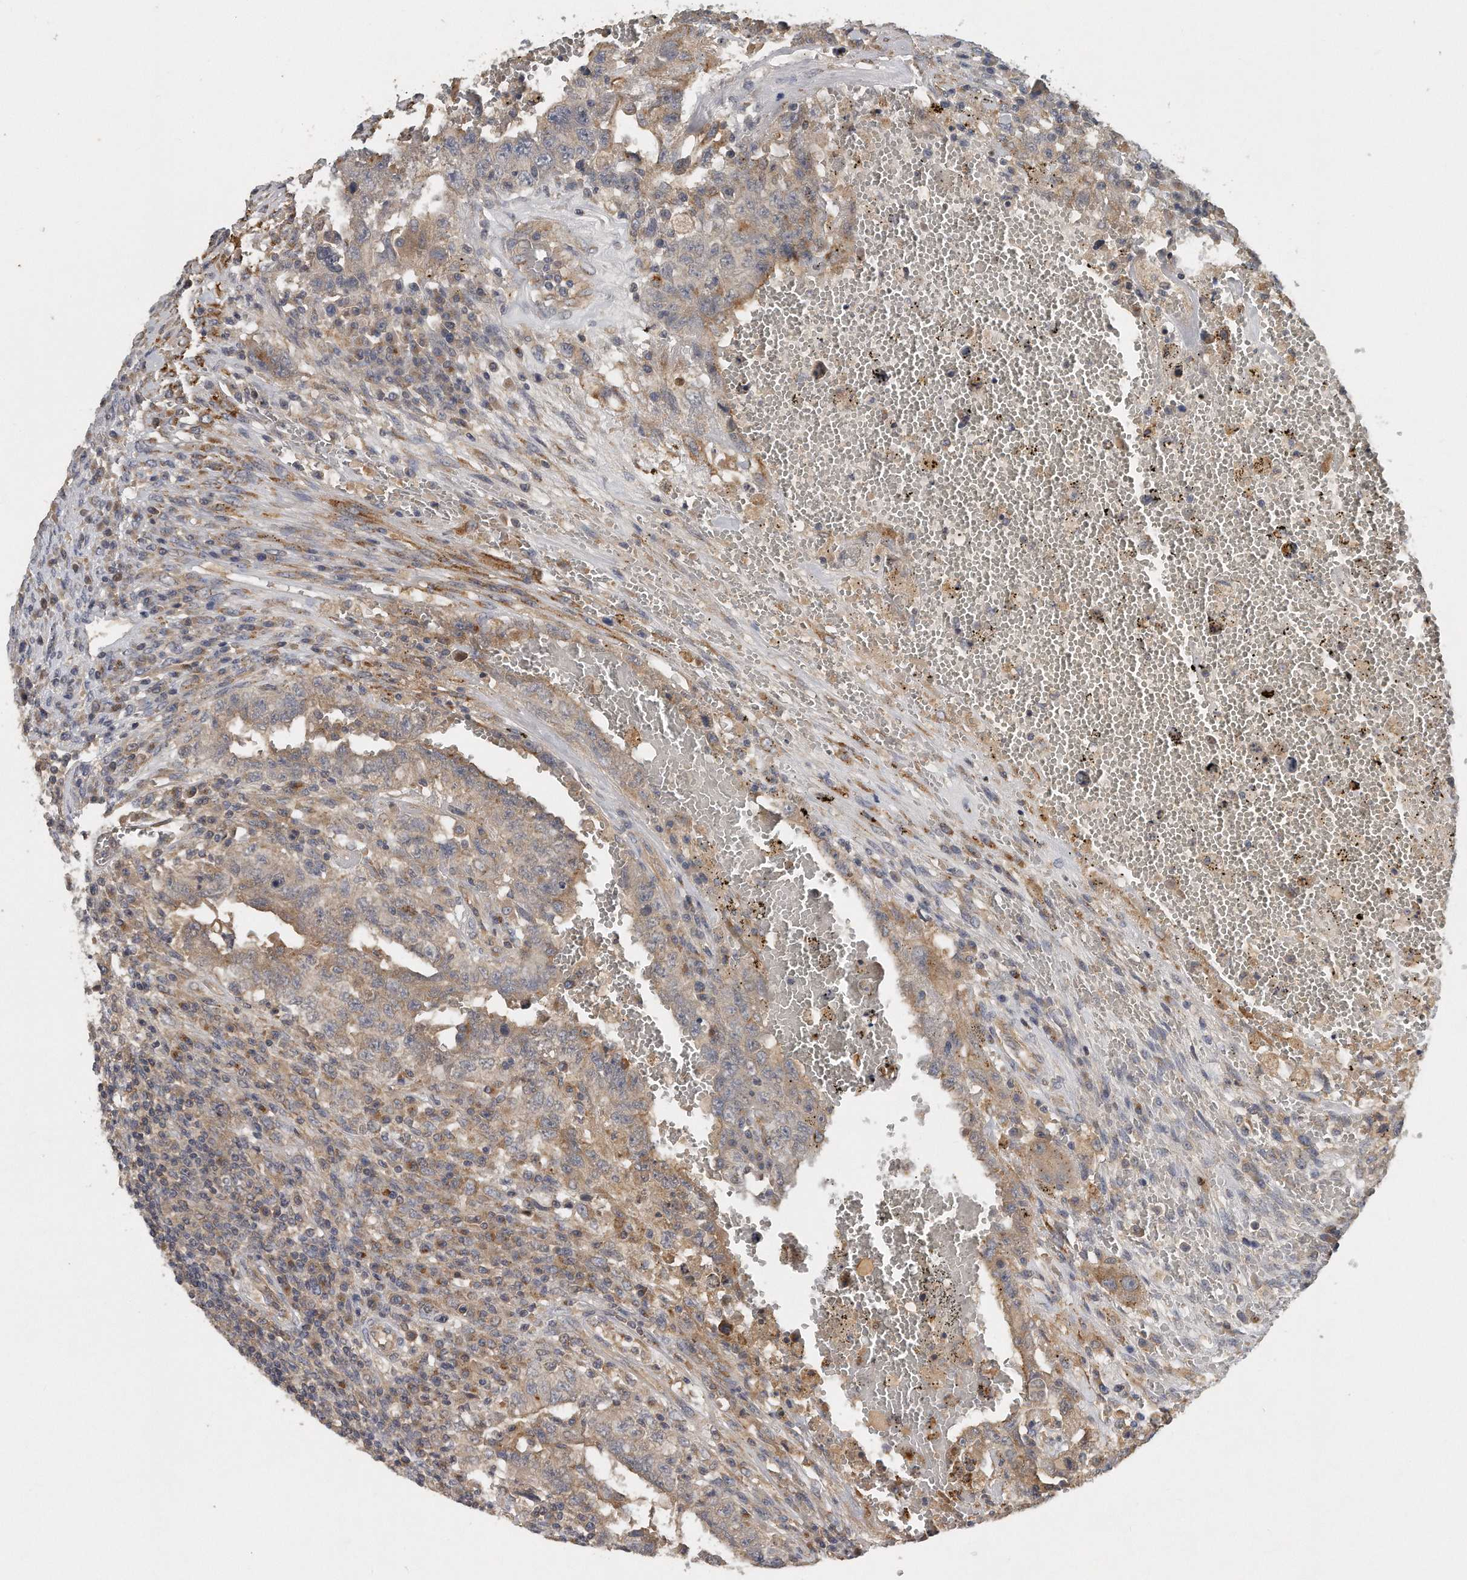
{"staining": {"intensity": "weak", "quantity": "25%-75%", "location": "cytoplasmic/membranous"}, "tissue": "testis cancer", "cell_type": "Tumor cells", "image_type": "cancer", "snomed": [{"axis": "morphology", "description": "Carcinoma, Embryonal, NOS"}, {"axis": "topography", "description": "Testis"}], "caption": "Testis cancer (embryonal carcinoma) tissue reveals weak cytoplasmic/membranous staining in approximately 25%-75% of tumor cells The protein is shown in brown color, while the nuclei are stained blue.", "gene": "TRAPPC14", "patient": {"sex": "male", "age": 26}}